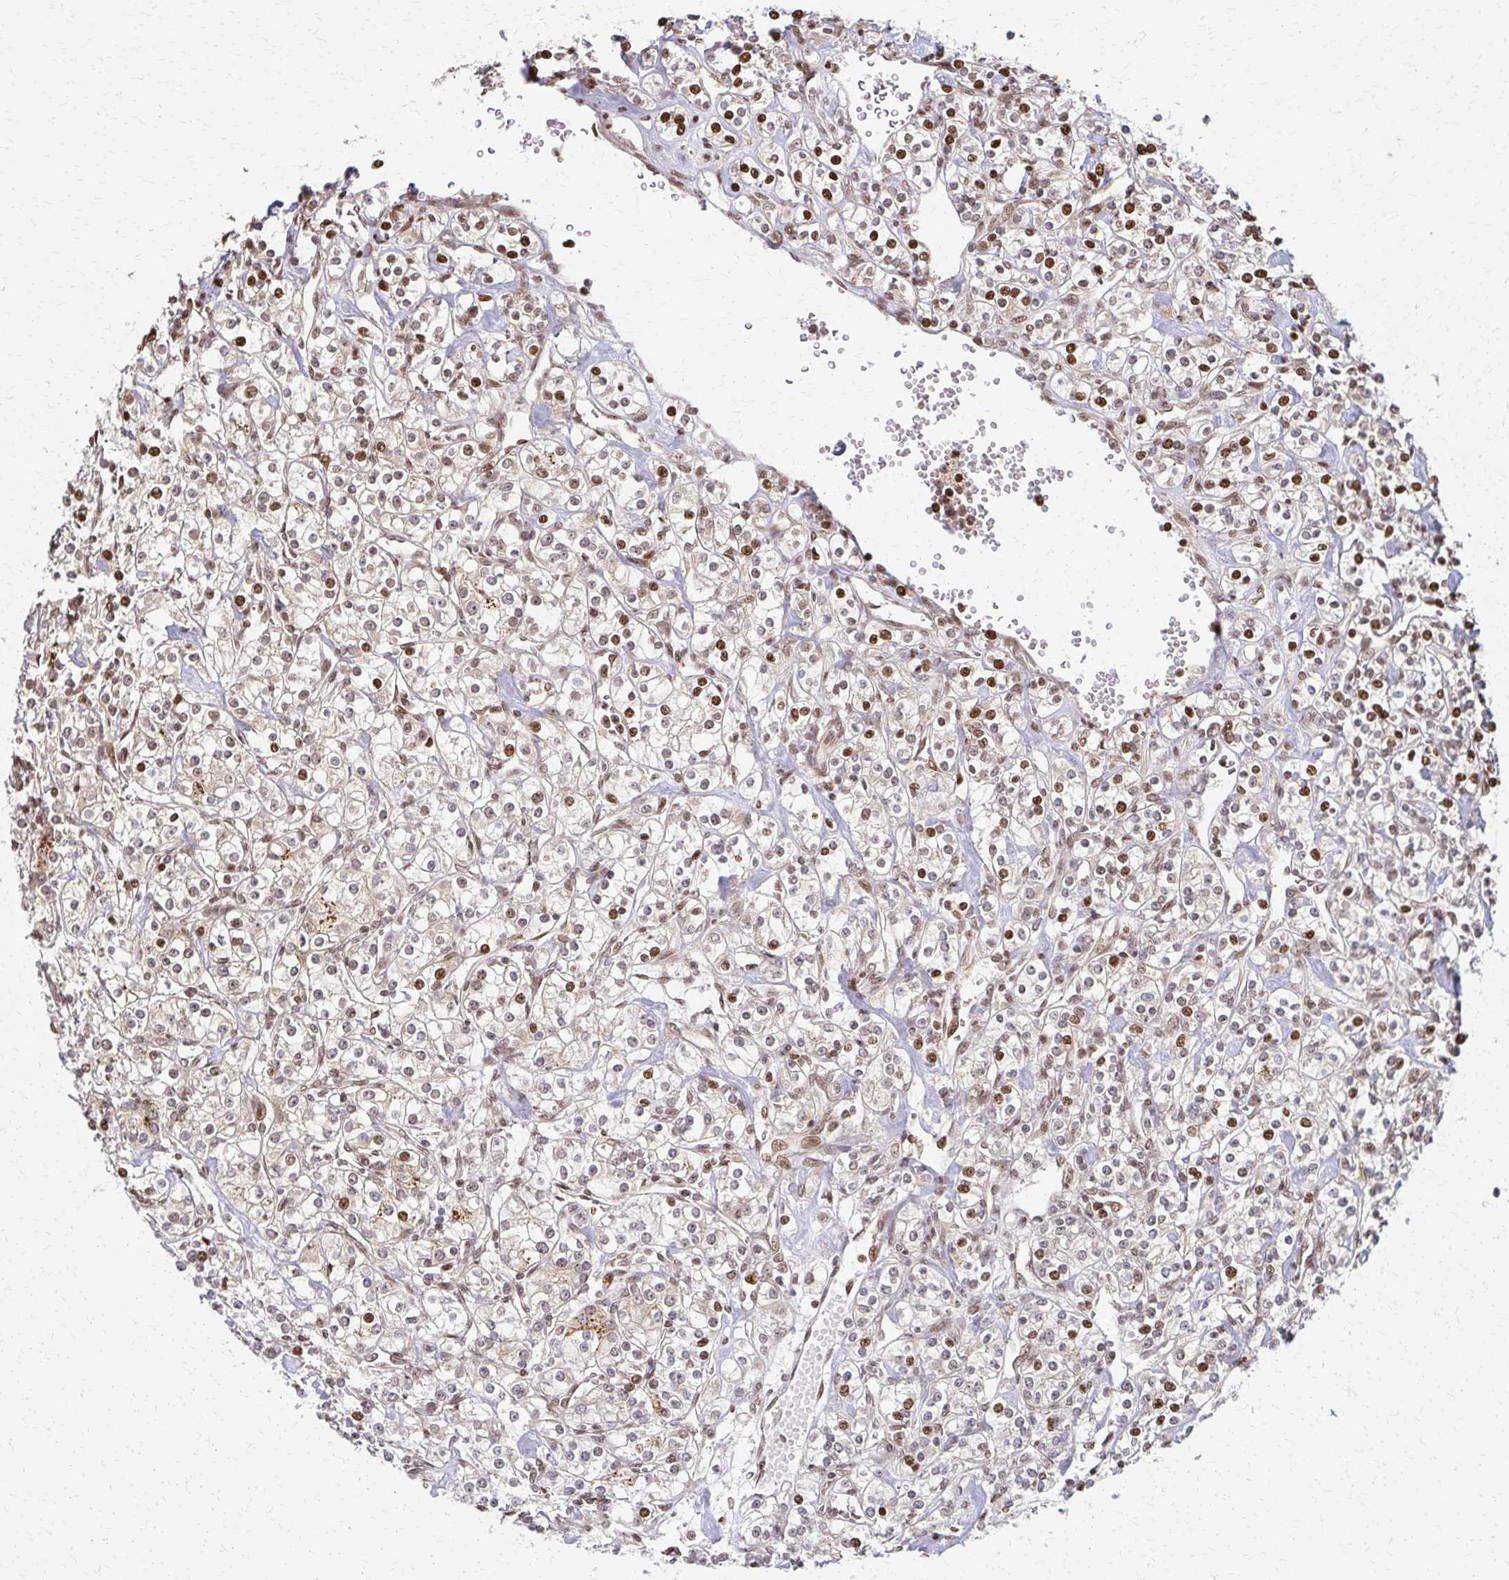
{"staining": {"intensity": "moderate", "quantity": "25%-75%", "location": "nuclear"}, "tissue": "renal cancer", "cell_type": "Tumor cells", "image_type": "cancer", "snomed": [{"axis": "morphology", "description": "Adenocarcinoma, NOS"}, {"axis": "topography", "description": "Kidney"}], "caption": "Adenocarcinoma (renal) stained with DAB IHC exhibits medium levels of moderate nuclear staining in about 25%-75% of tumor cells.", "gene": "PSMD7", "patient": {"sex": "male", "age": 77}}